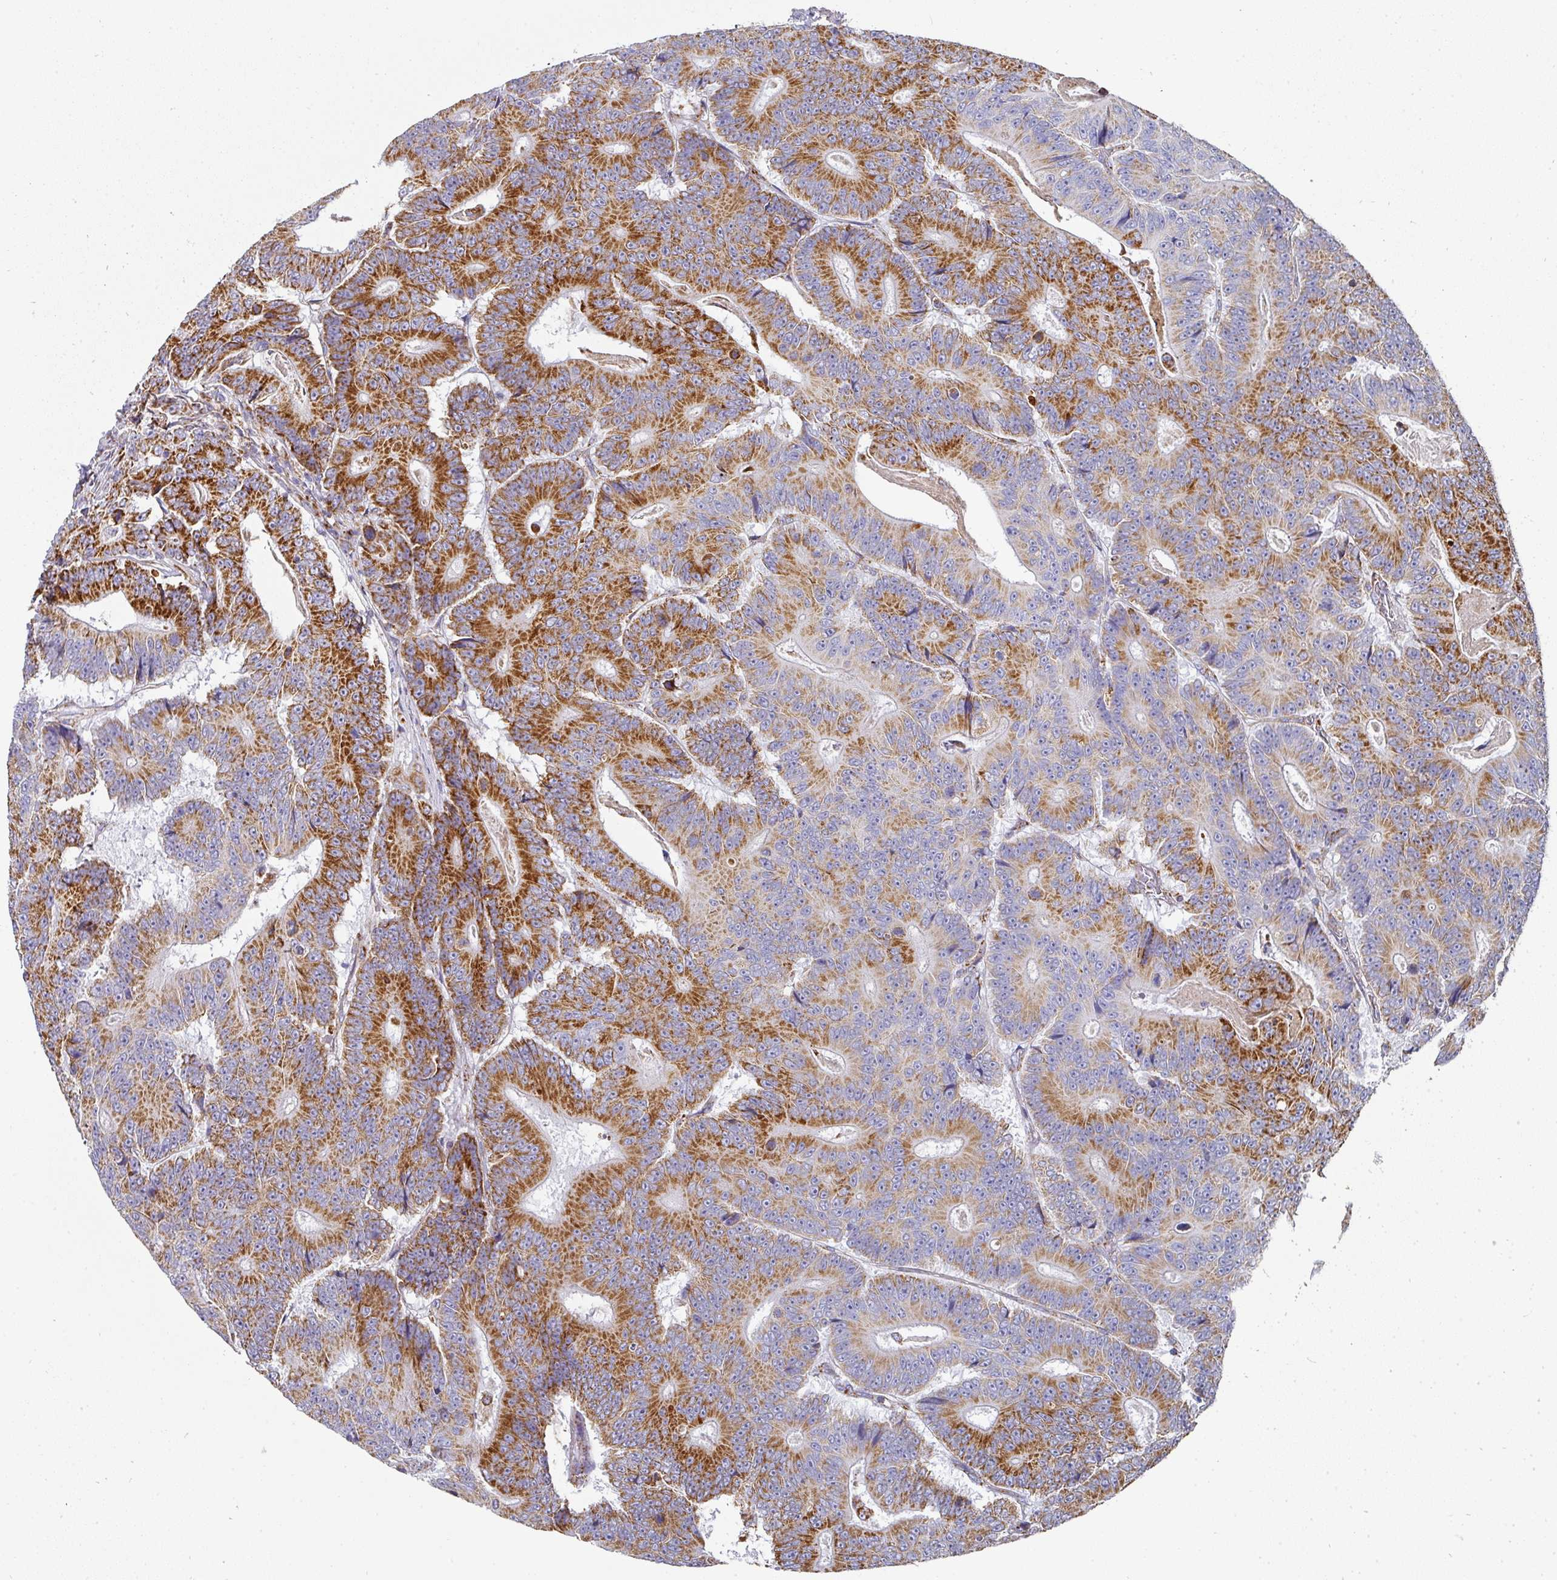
{"staining": {"intensity": "strong", "quantity": ">75%", "location": "cytoplasmic/membranous"}, "tissue": "colorectal cancer", "cell_type": "Tumor cells", "image_type": "cancer", "snomed": [{"axis": "morphology", "description": "Adenocarcinoma, NOS"}, {"axis": "topography", "description": "Colon"}], "caption": "Human colorectal adenocarcinoma stained for a protein (brown) displays strong cytoplasmic/membranous positive staining in approximately >75% of tumor cells.", "gene": "UQCRFS1", "patient": {"sex": "male", "age": 83}}